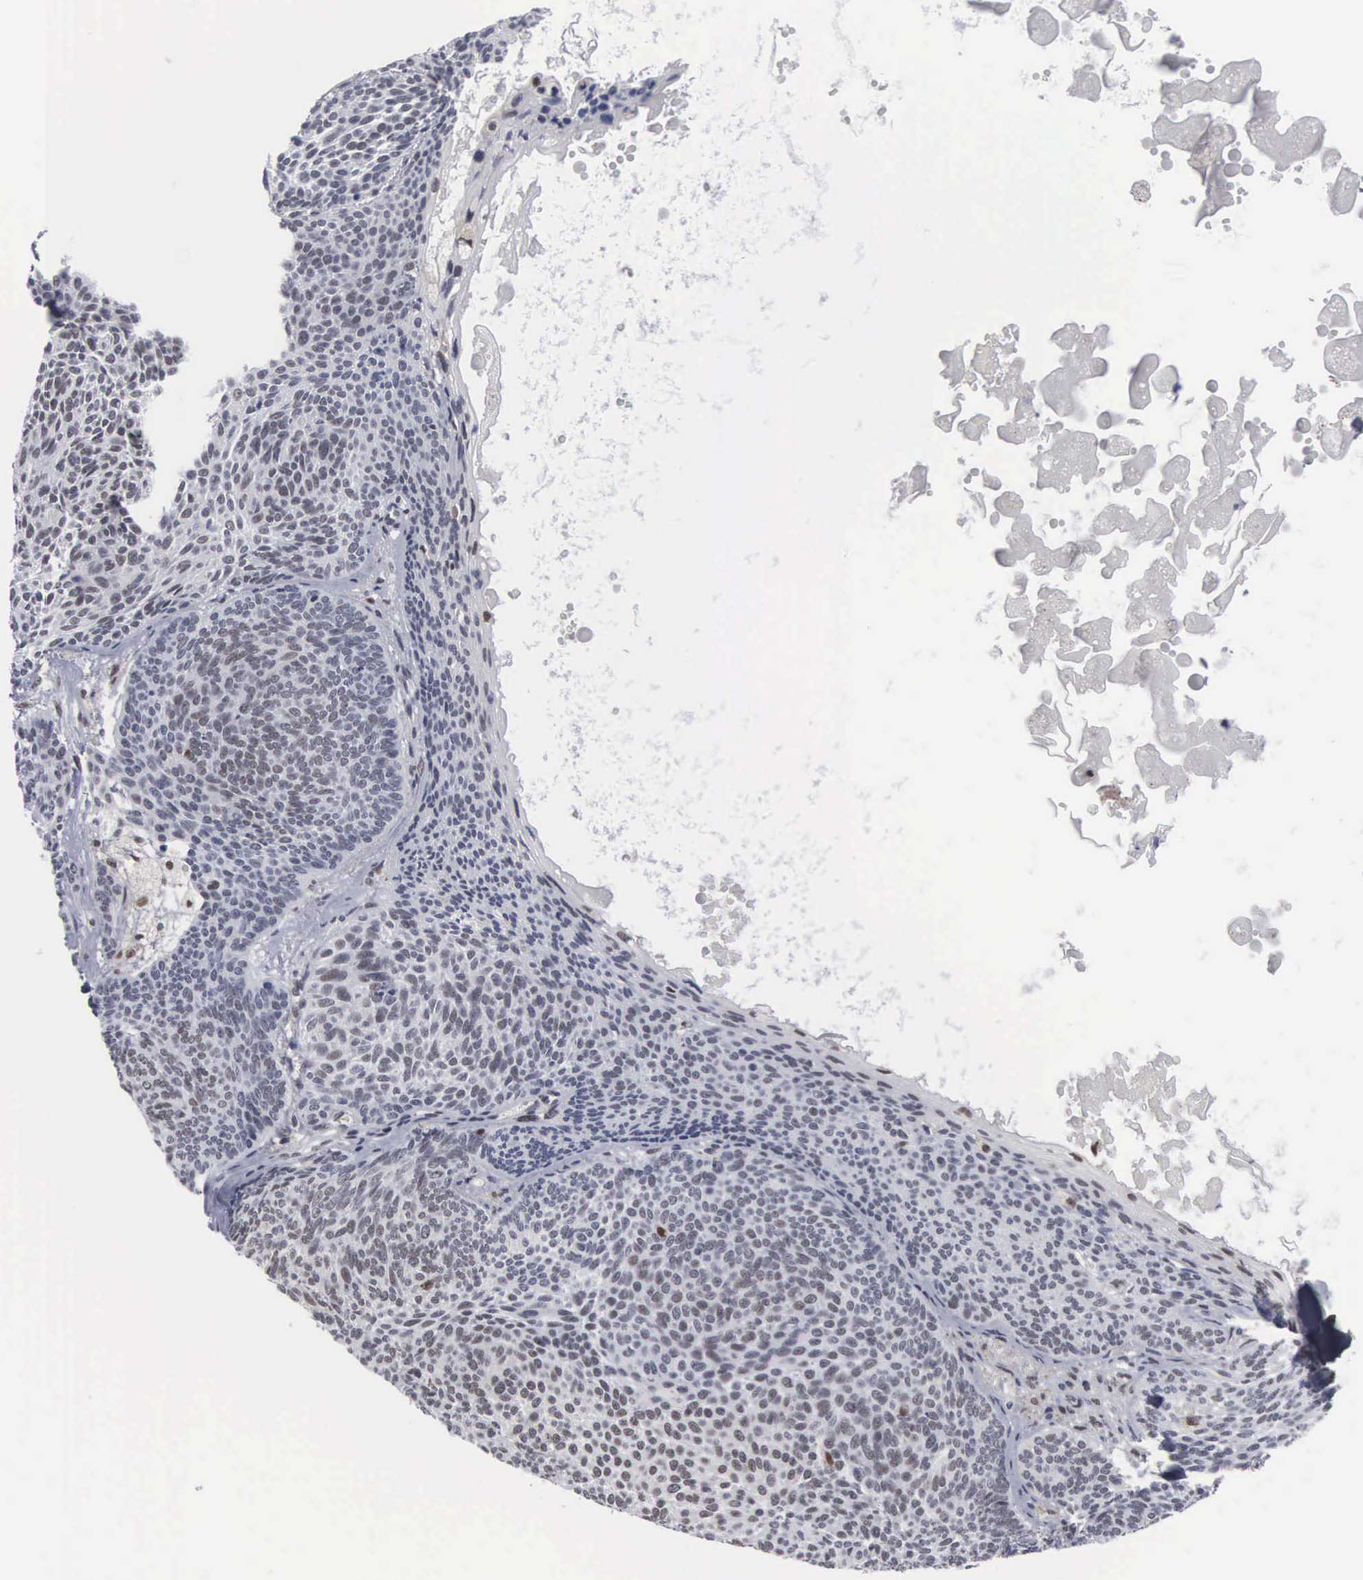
{"staining": {"intensity": "weak", "quantity": "25%-75%", "location": "nuclear"}, "tissue": "skin cancer", "cell_type": "Tumor cells", "image_type": "cancer", "snomed": [{"axis": "morphology", "description": "Basal cell carcinoma"}, {"axis": "topography", "description": "Skin"}], "caption": "This is an image of immunohistochemistry (IHC) staining of skin cancer, which shows weak expression in the nuclear of tumor cells.", "gene": "TRMT5", "patient": {"sex": "male", "age": 84}}